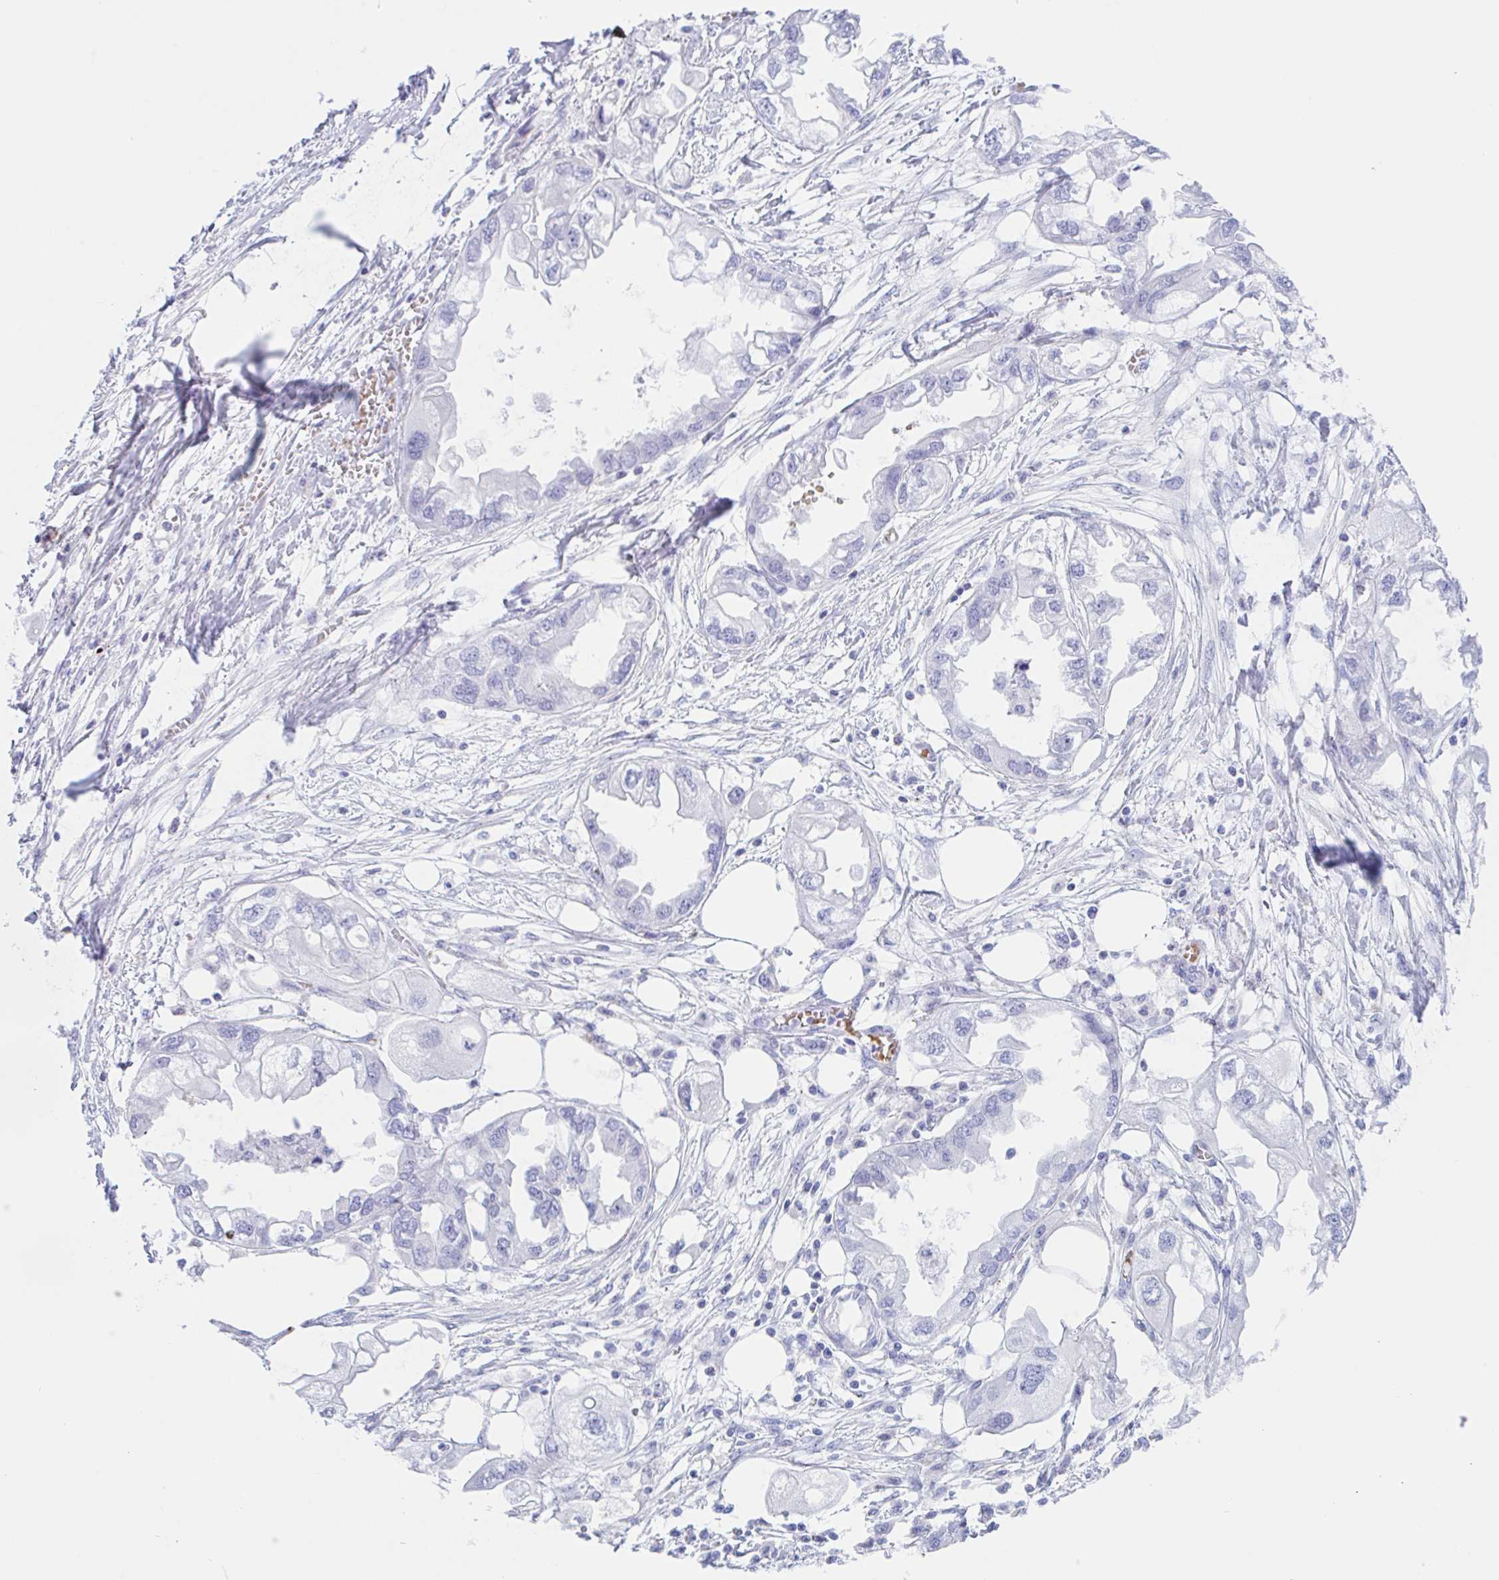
{"staining": {"intensity": "negative", "quantity": "none", "location": "none"}, "tissue": "endometrial cancer", "cell_type": "Tumor cells", "image_type": "cancer", "snomed": [{"axis": "morphology", "description": "Adenocarcinoma, NOS"}, {"axis": "morphology", "description": "Adenocarcinoma, metastatic, NOS"}, {"axis": "topography", "description": "Adipose tissue"}, {"axis": "topography", "description": "Endometrium"}], "caption": "Endometrial cancer was stained to show a protein in brown. There is no significant staining in tumor cells.", "gene": "ANKRD9", "patient": {"sex": "female", "age": 67}}